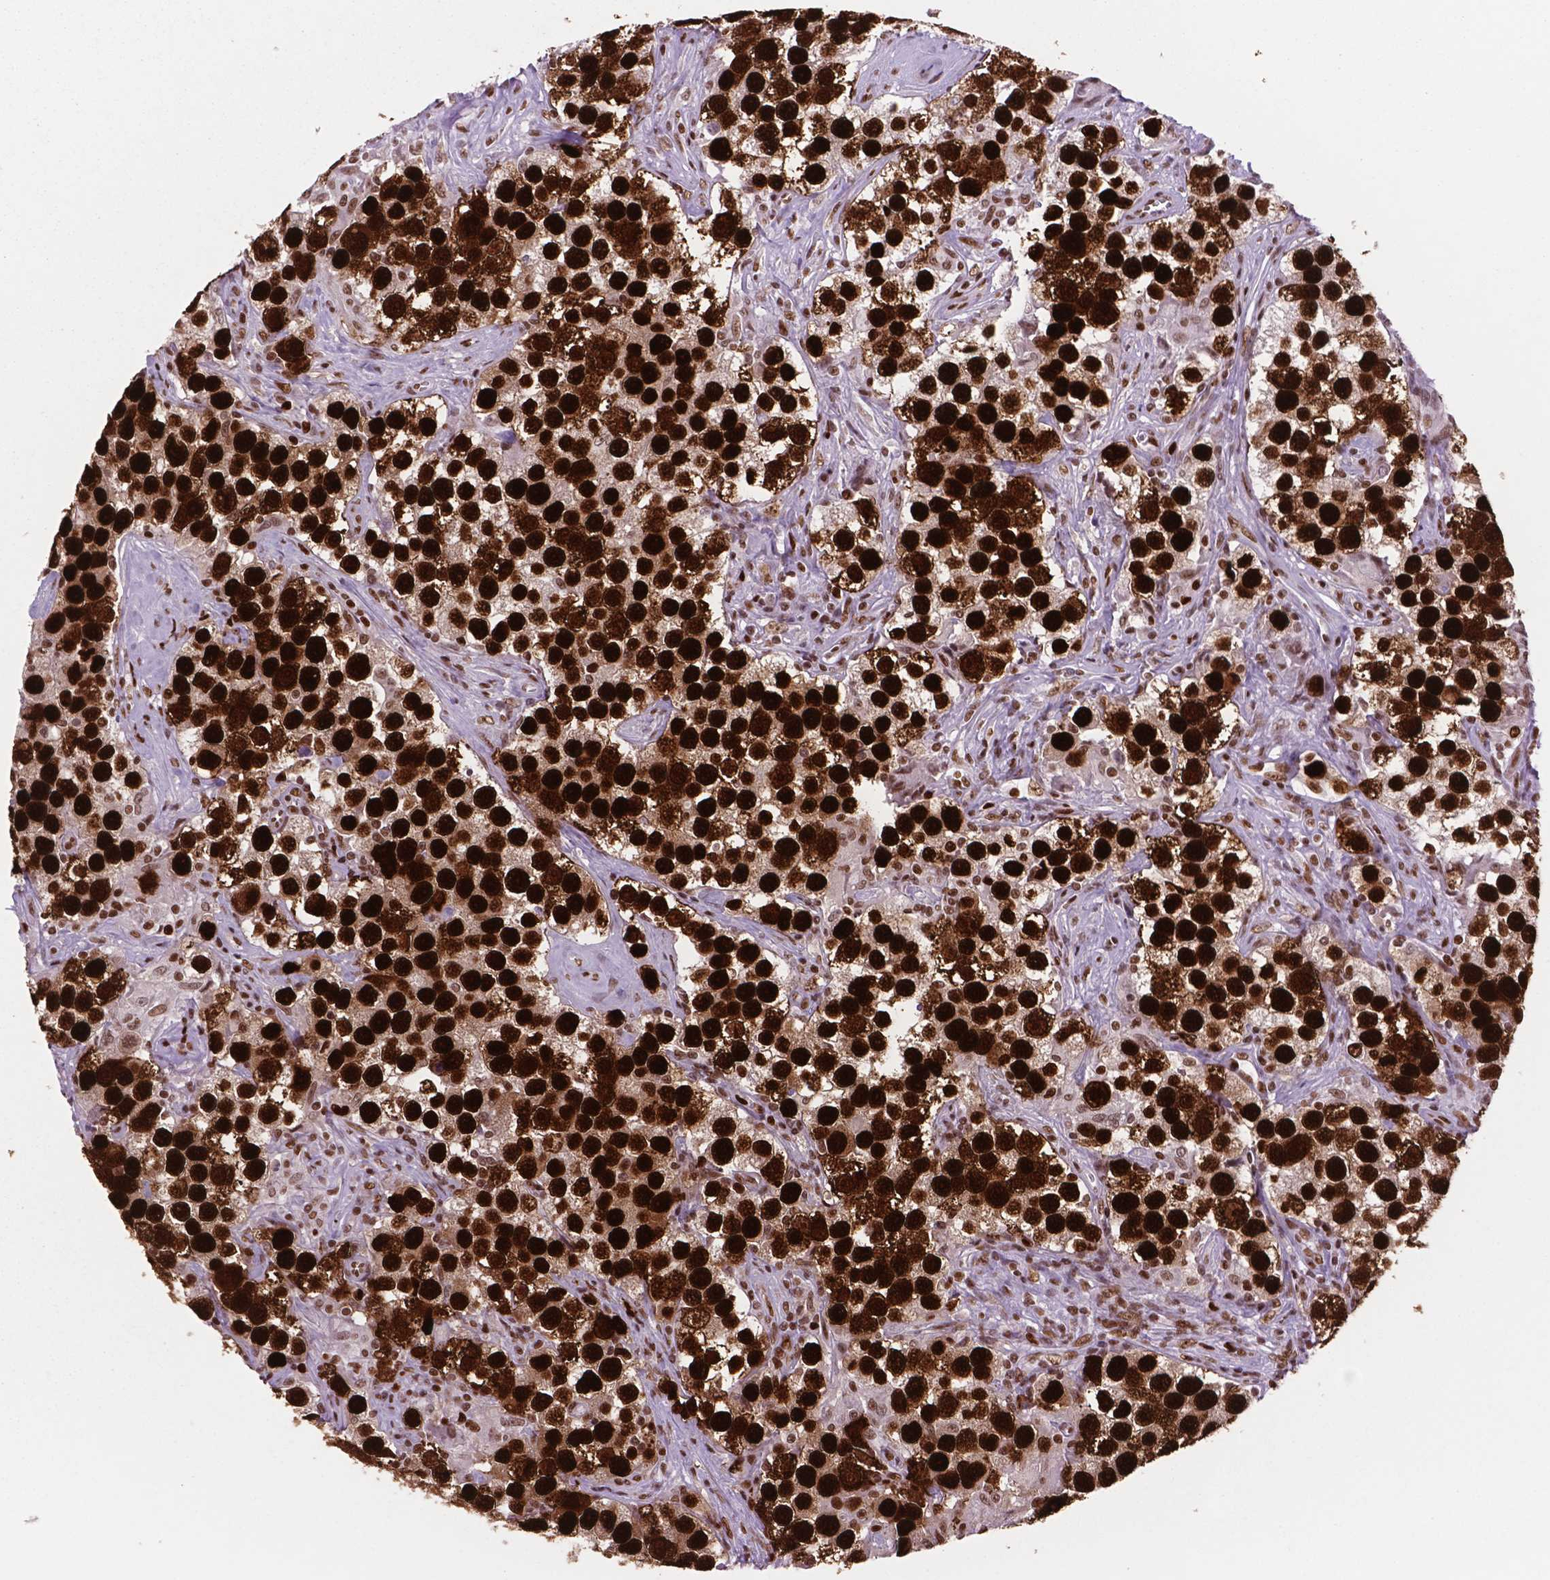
{"staining": {"intensity": "strong", "quantity": ">75%", "location": "nuclear"}, "tissue": "testis cancer", "cell_type": "Tumor cells", "image_type": "cancer", "snomed": [{"axis": "morphology", "description": "Seminoma, NOS"}, {"axis": "topography", "description": "Testis"}], "caption": "Seminoma (testis) stained with a brown dye displays strong nuclear positive positivity in about >75% of tumor cells.", "gene": "MSH6", "patient": {"sex": "male", "age": 49}}